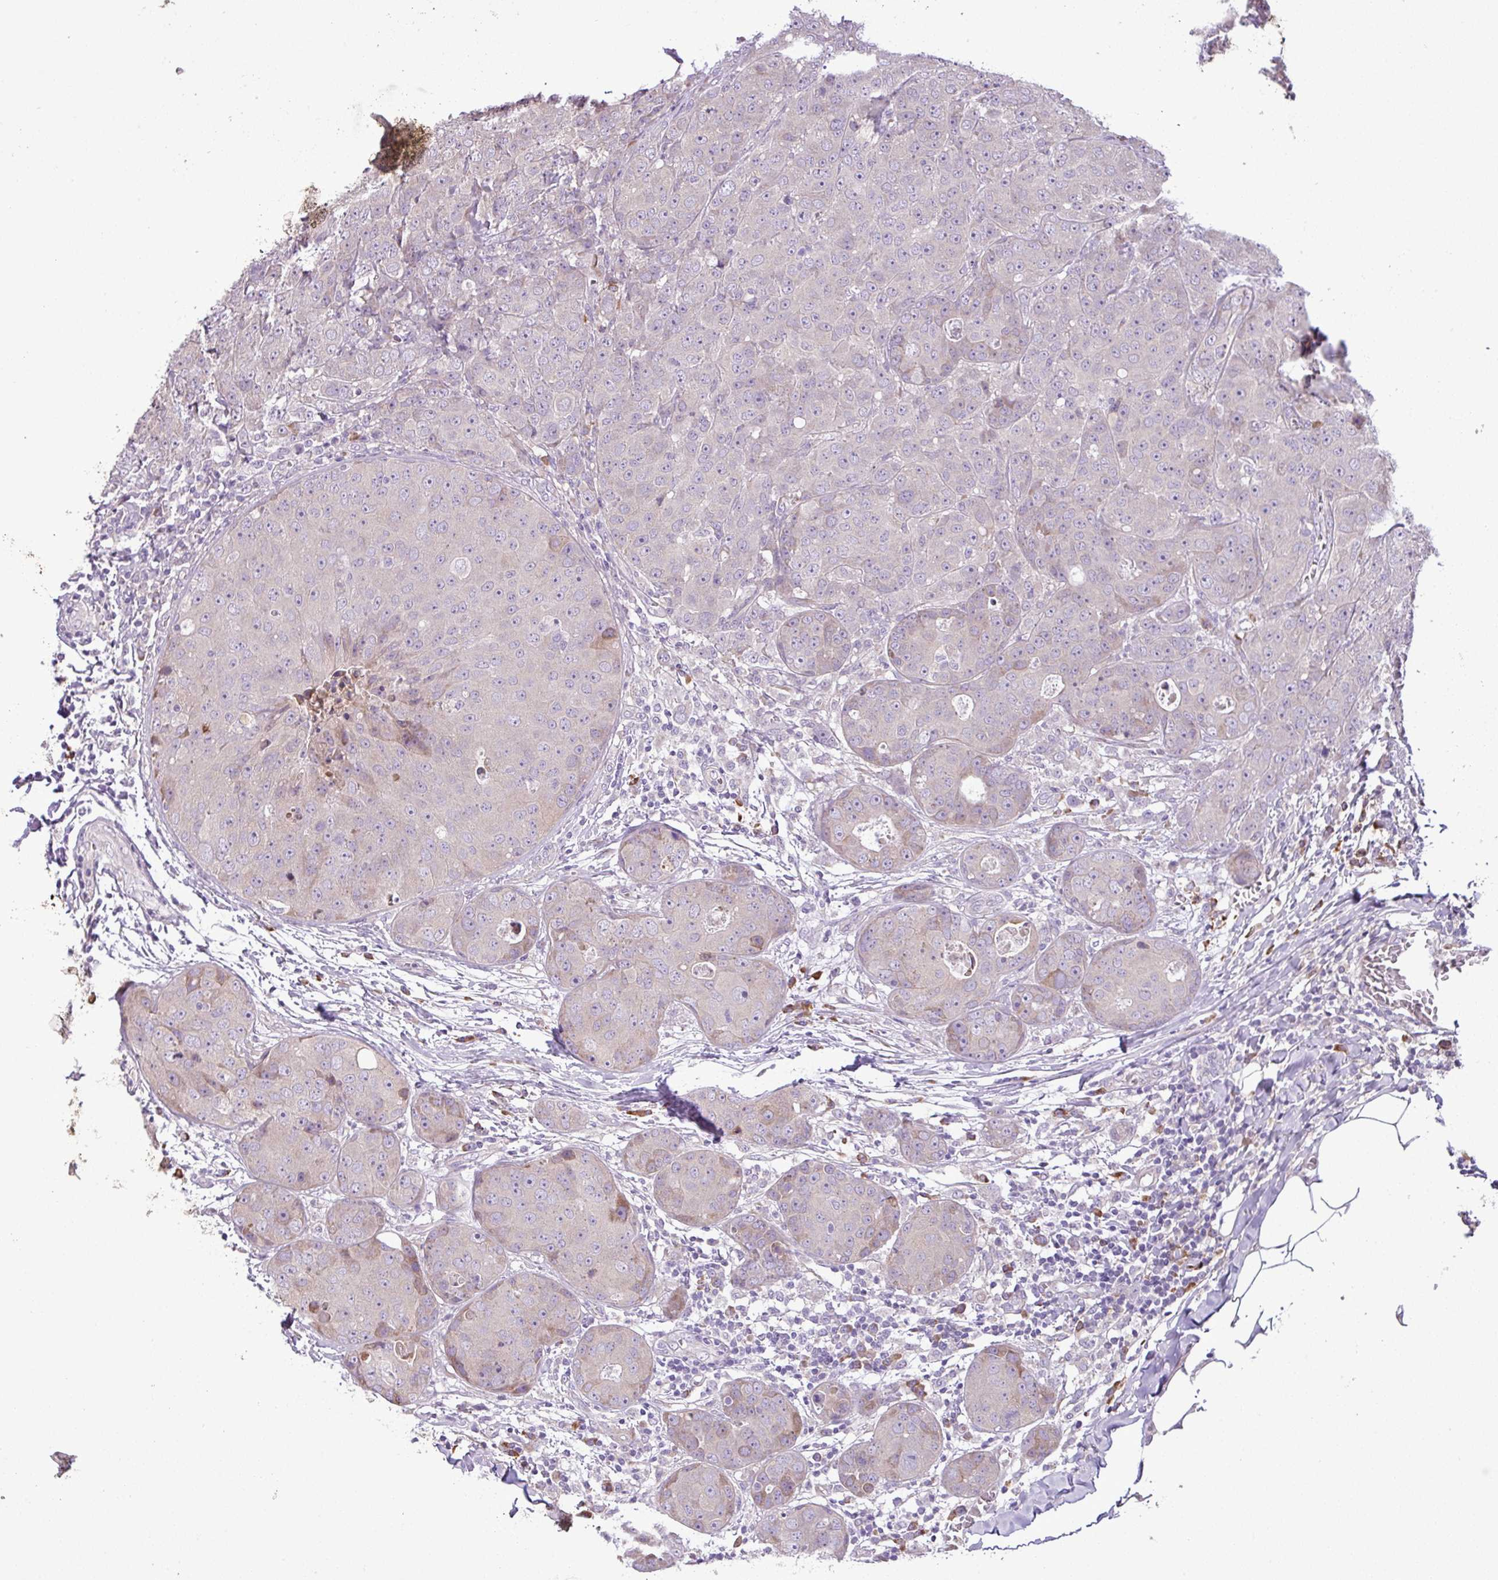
{"staining": {"intensity": "weak", "quantity": "<25%", "location": "cytoplasmic/membranous"}, "tissue": "breast cancer", "cell_type": "Tumor cells", "image_type": "cancer", "snomed": [{"axis": "morphology", "description": "Duct carcinoma"}, {"axis": "topography", "description": "Breast"}], "caption": "The photomicrograph displays no significant expression in tumor cells of breast cancer (invasive ductal carcinoma). (DAB immunohistochemistry (IHC) with hematoxylin counter stain).", "gene": "MOCS3", "patient": {"sex": "female", "age": 43}}